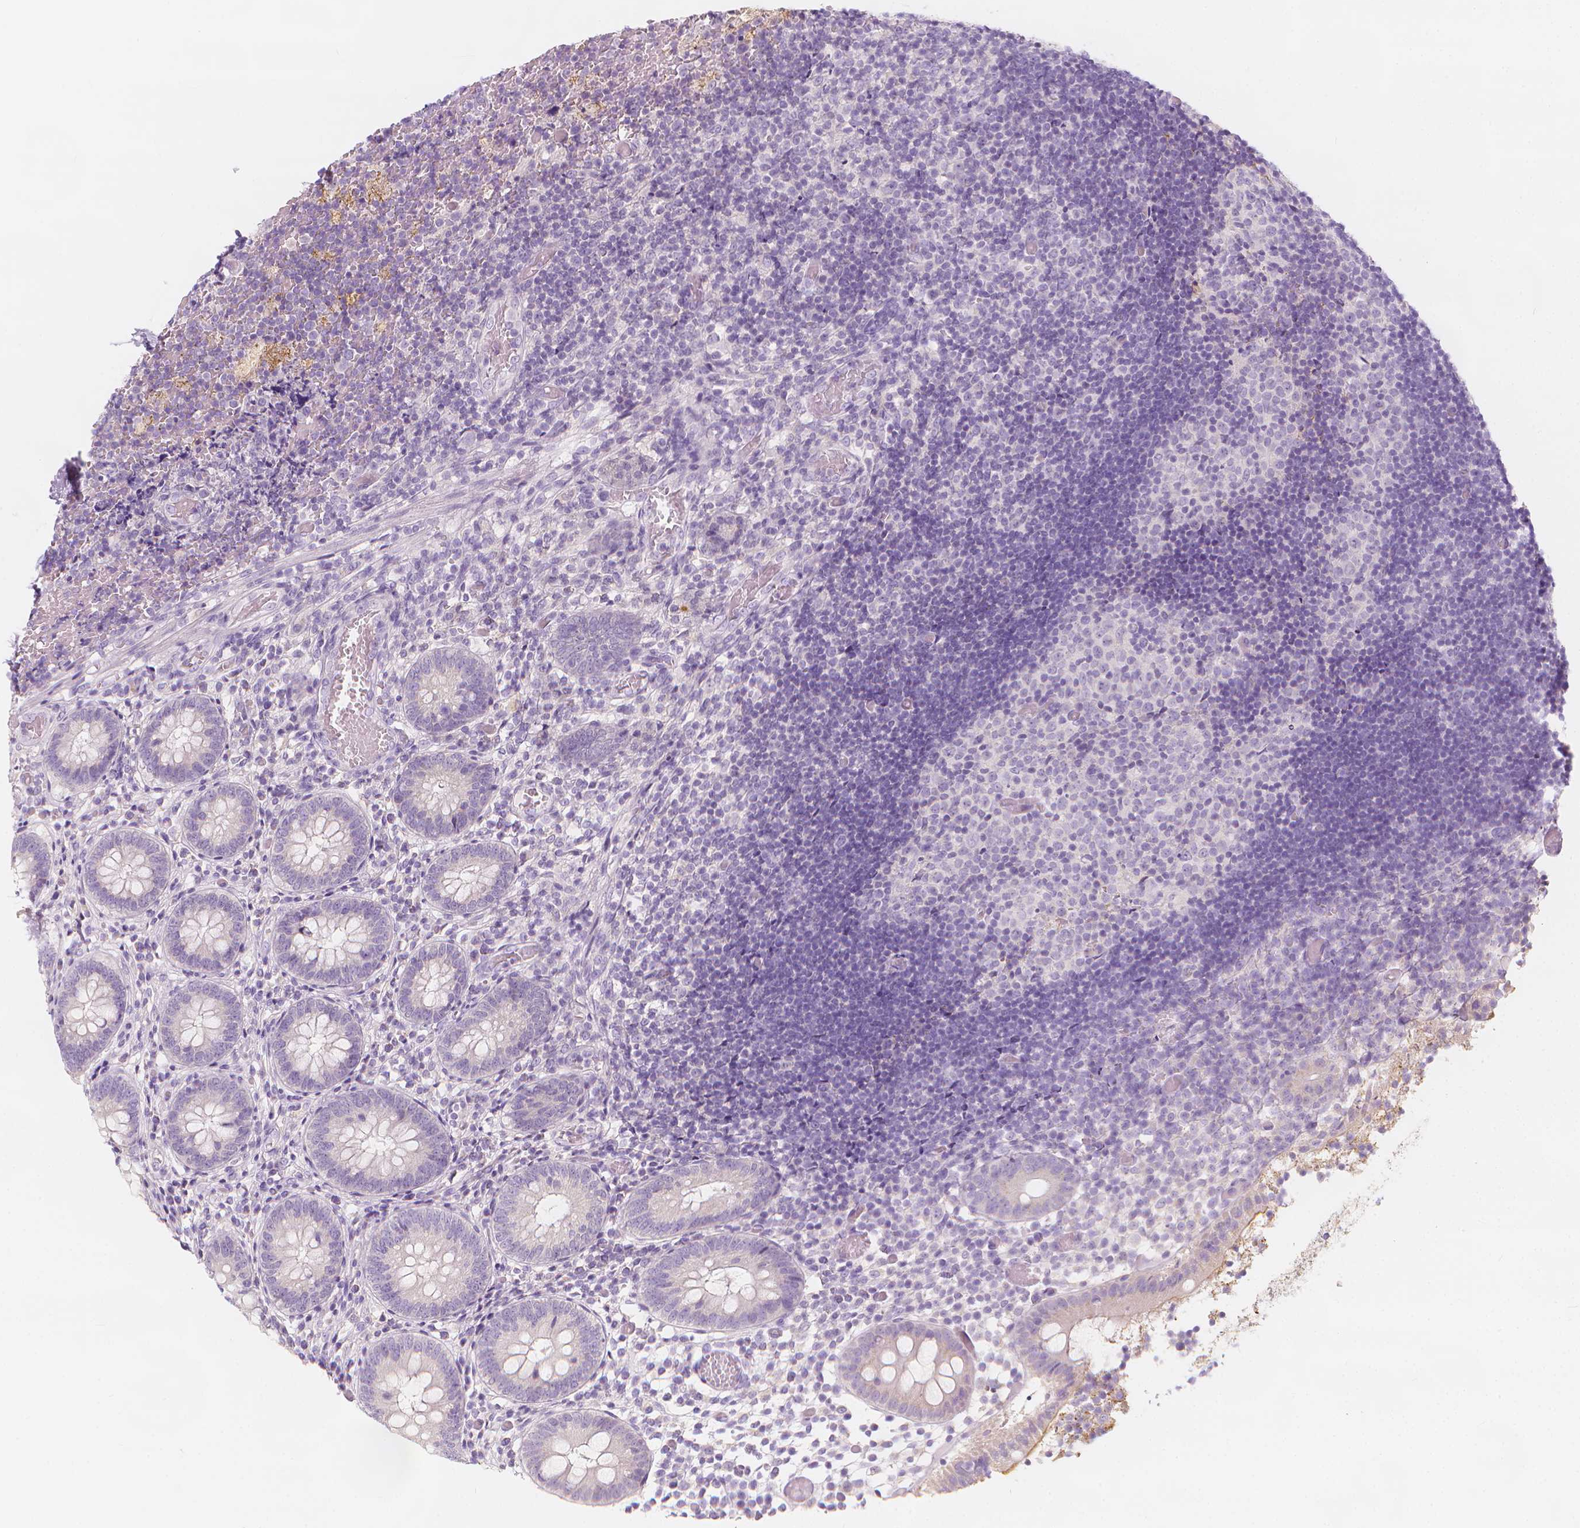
{"staining": {"intensity": "negative", "quantity": "none", "location": "none"}, "tissue": "appendix", "cell_type": "Glandular cells", "image_type": "normal", "snomed": [{"axis": "morphology", "description": "Normal tissue, NOS"}, {"axis": "topography", "description": "Appendix"}], "caption": "This is an IHC photomicrograph of benign human appendix. There is no expression in glandular cells.", "gene": "RBFOX1", "patient": {"sex": "female", "age": 32}}